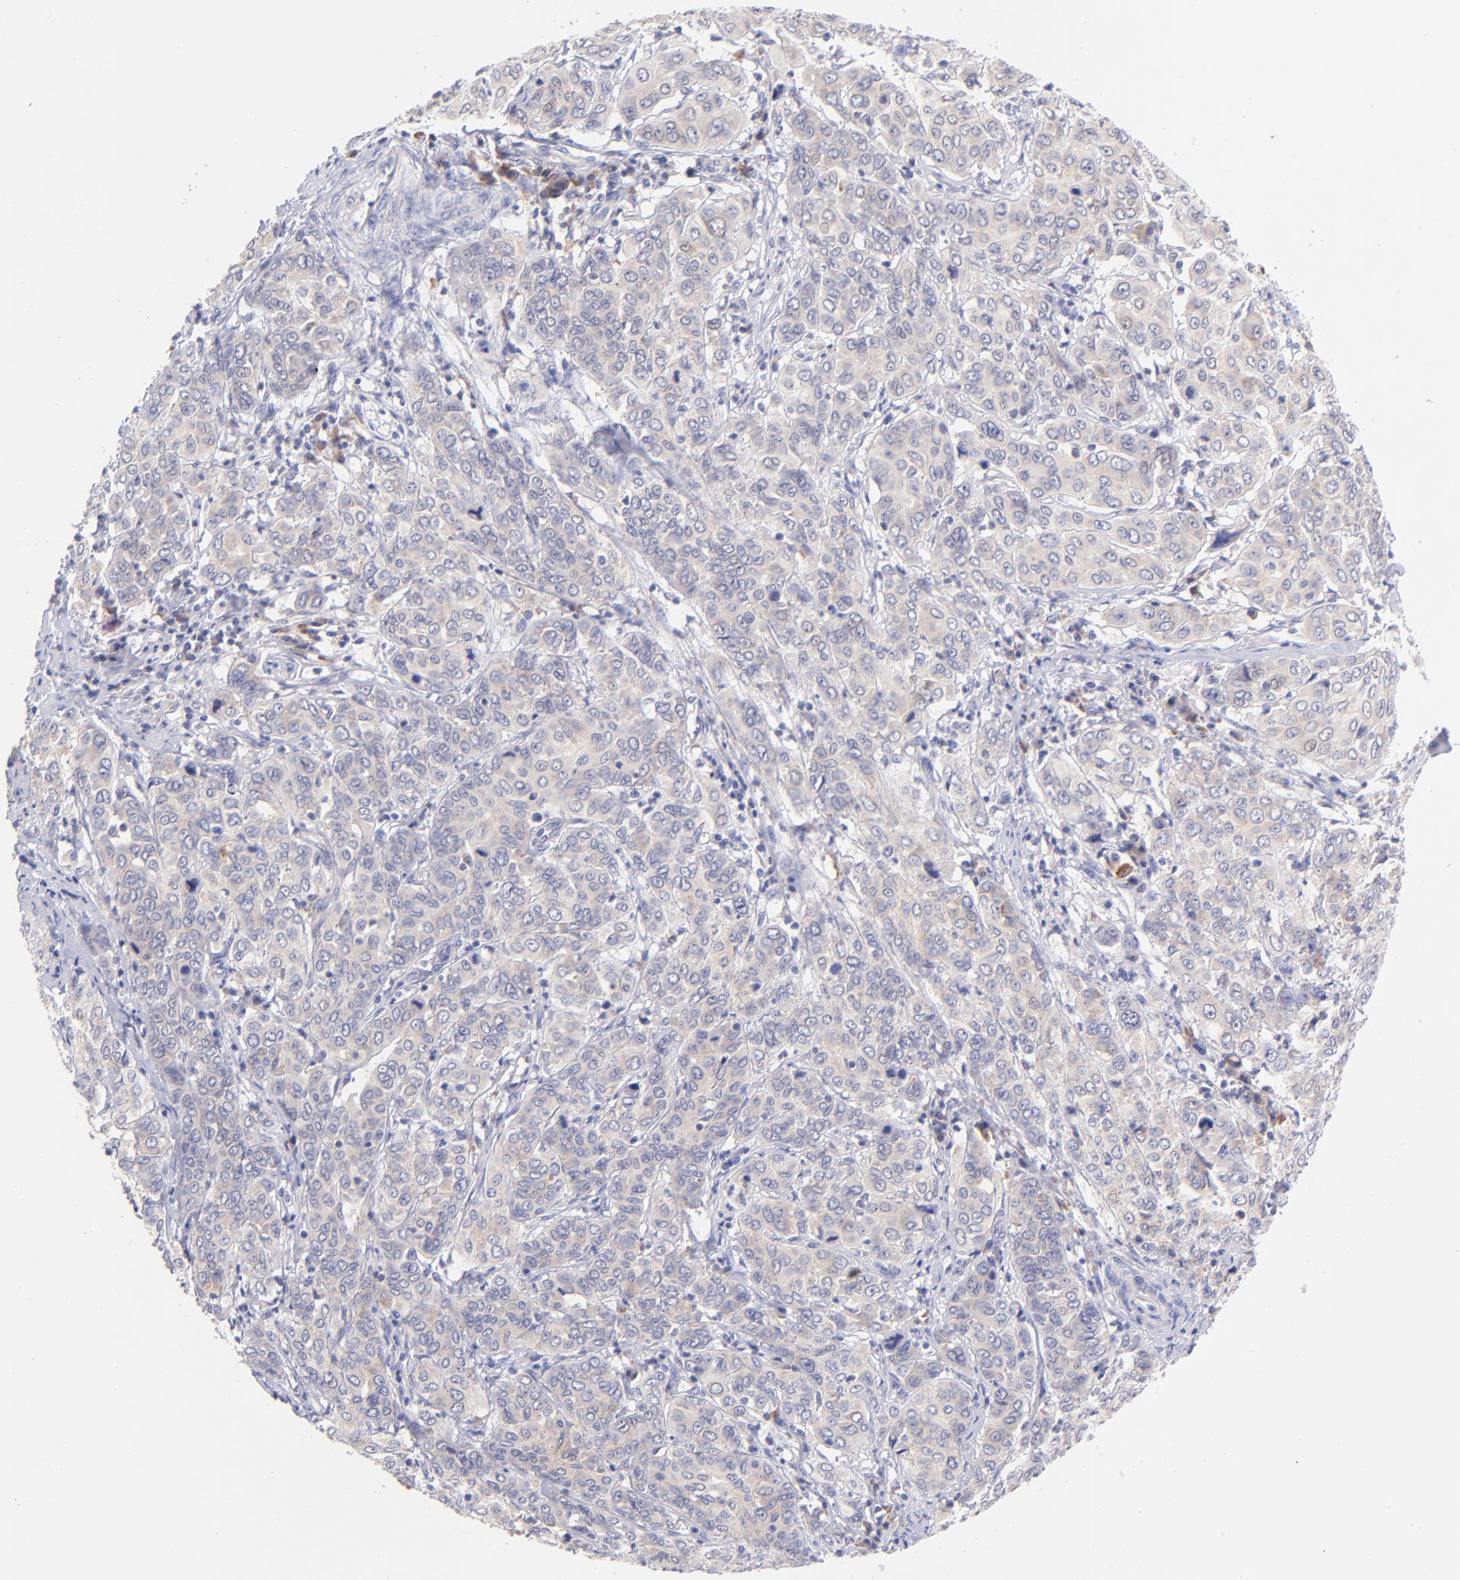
{"staining": {"intensity": "weak", "quantity": ">75%", "location": "cytoplasmic/membranous"}, "tissue": "cervical cancer", "cell_type": "Tumor cells", "image_type": "cancer", "snomed": [{"axis": "morphology", "description": "Squamous cell carcinoma, NOS"}, {"axis": "topography", "description": "Cervix"}], "caption": "Protein expression analysis of cervical cancer (squamous cell carcinoma) shows weak cytoplasmic/membranous staining in about >75% of tumor cells.", "gene": "RPL11", "patient": {"sex": "female", "age": 38}}